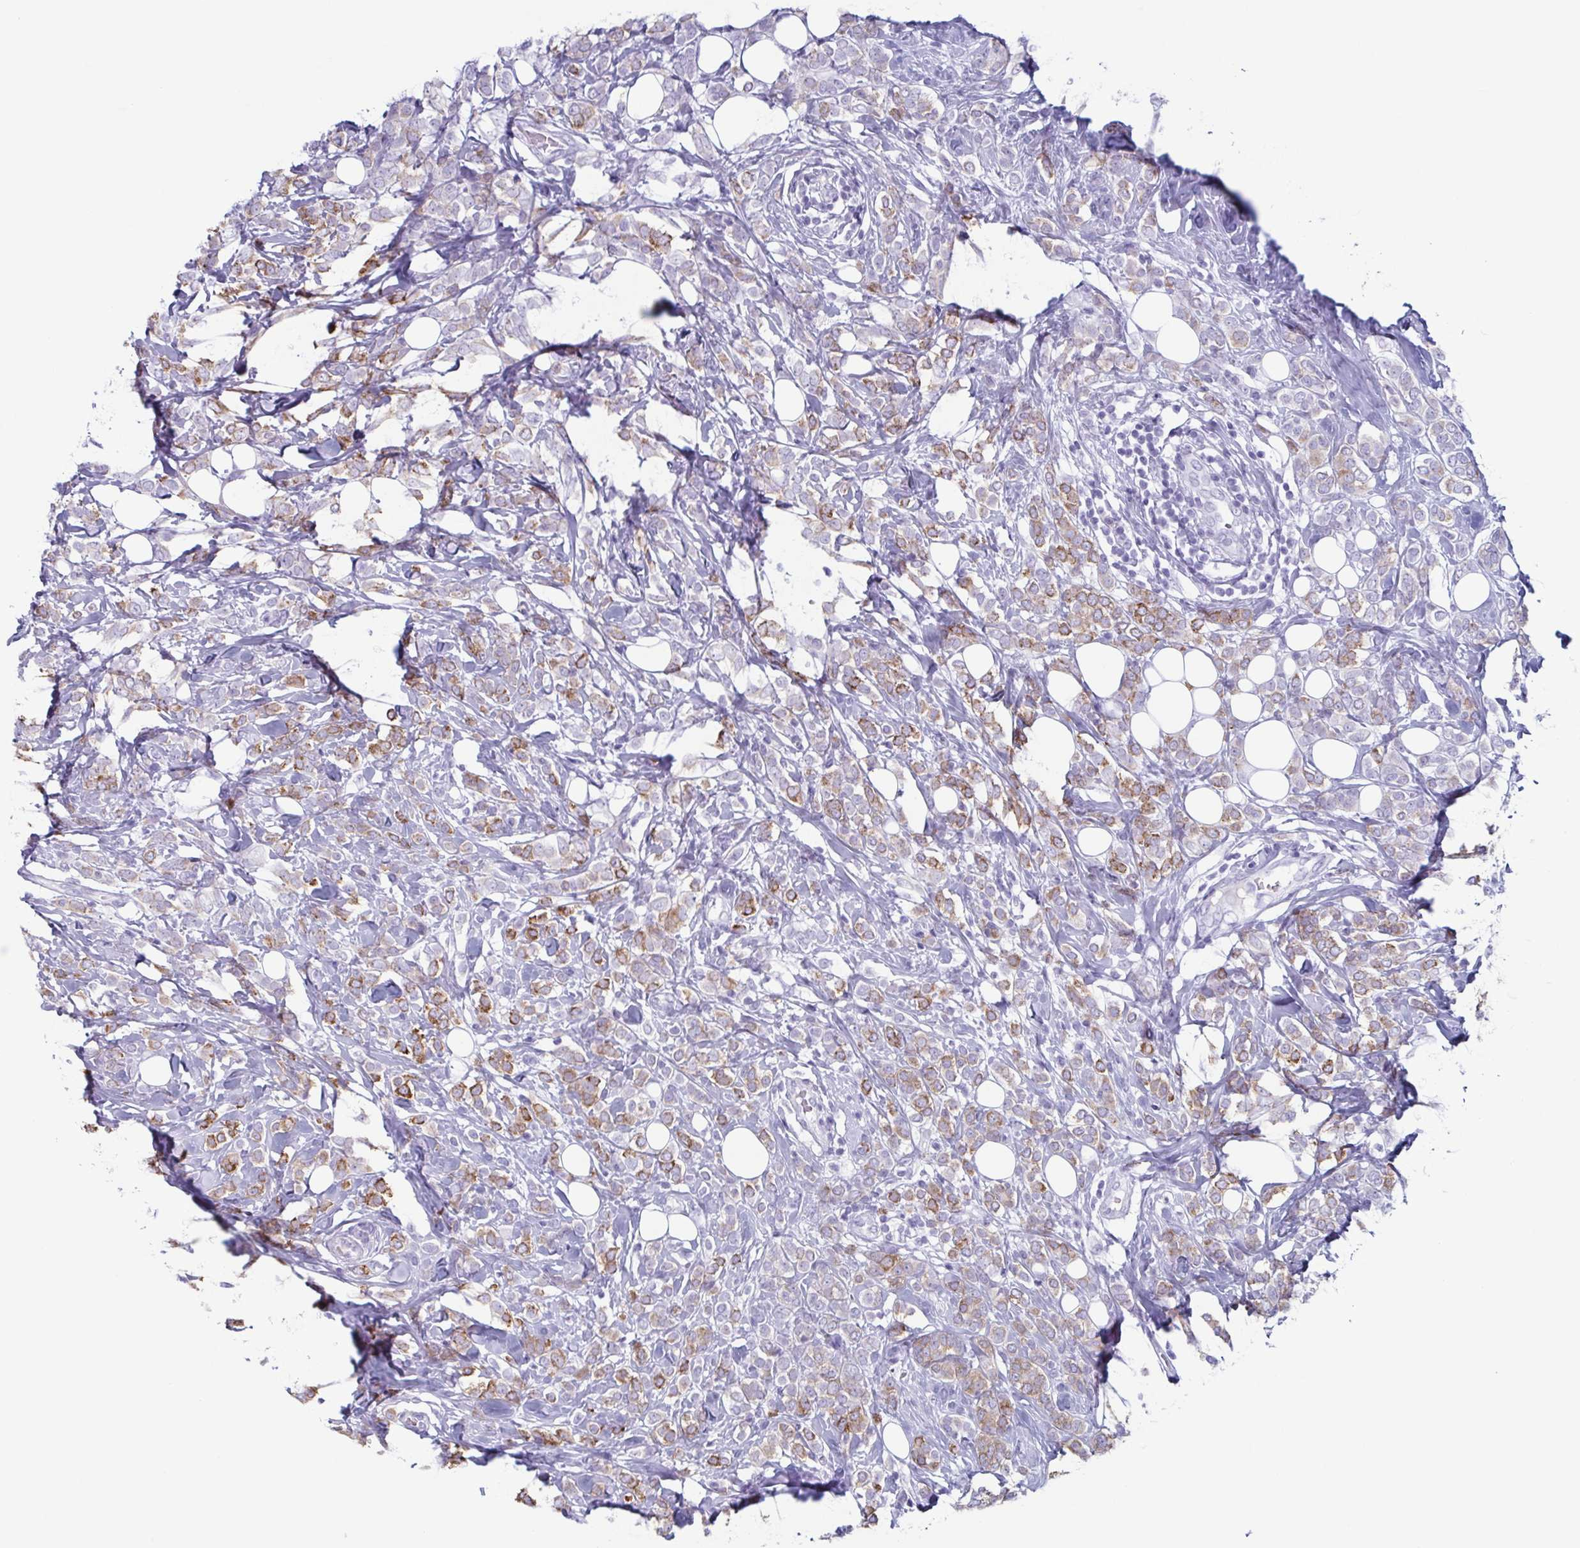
{"staining": {"intensity": "moderate", "quantity": "25%-75%", "location": "cytoplasmic/membranous"}, "tissue": "breast cancer", "cell_type": "Tumor cells", "image_type": "cancer", "snomed": [{"axis": "morphology", "description": "Lobular carcinoma"}, {"axis": "topography", "description": "Breast"}], "caption": "Protein staining exhibits moderate cytoplasmic/membranous staining in about 25%-75% of tumor cells in breast lobular carcinoma.", "gene": "ENKUR", "patient": {"sex": "female", "age": 49}}